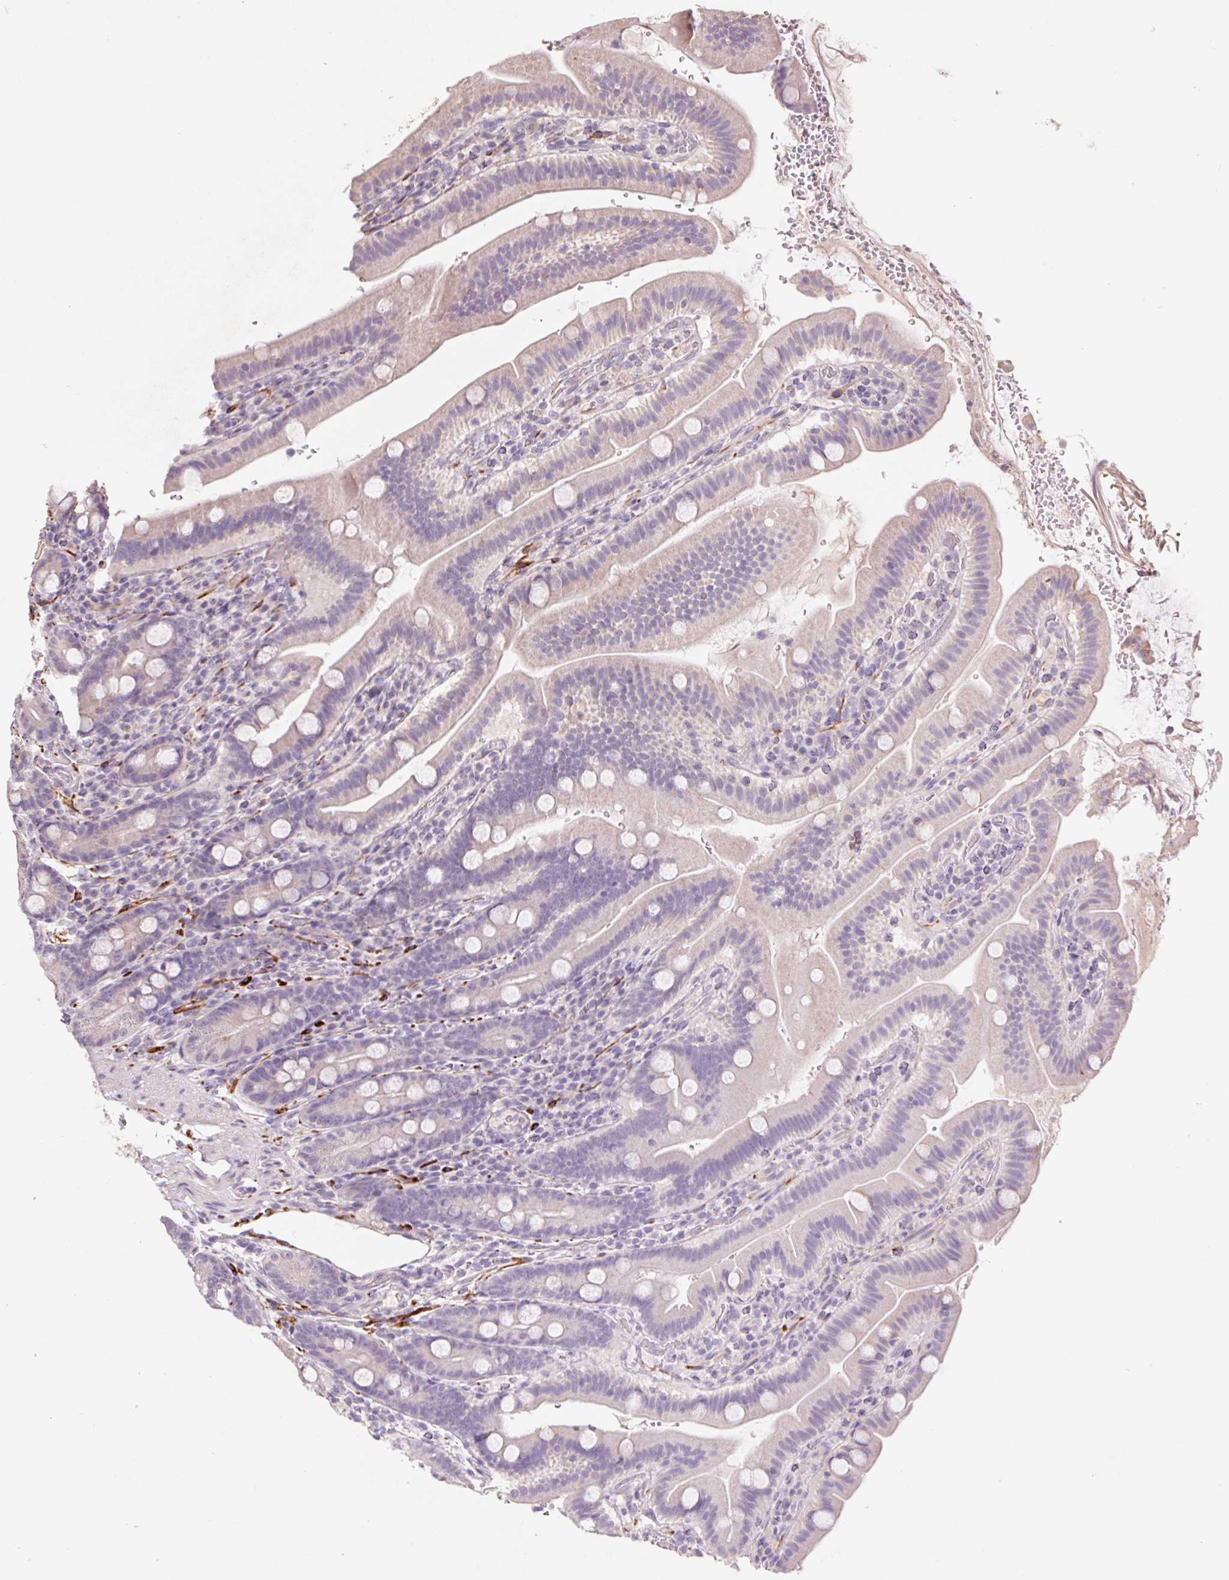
{"staining": {"intensity": "weak", "quantity": ">75%", "location": "cytoplasmic/membranous"}, "tissue": "small intestine", "cell_type": "Glandular cells", "image_type": "normal", "snomed": [{"axis": "morphology", "description": "Normal tissue, NOS"}, {"axis": "topography", "description": "Small intestine"}], "caption": "High-magnification brightfield microscopy of unremarkable small intestine stained with DAB (3,3'-diaminobenzidine) (brown) and counterstained with hematoxylin (blue). glandular cells exhibit weak cytoplasmic/membranous positivity is identified in approximately>75% of cells.", "gene": "GRM2", "patient": {"sex": "male", "age": 26}}